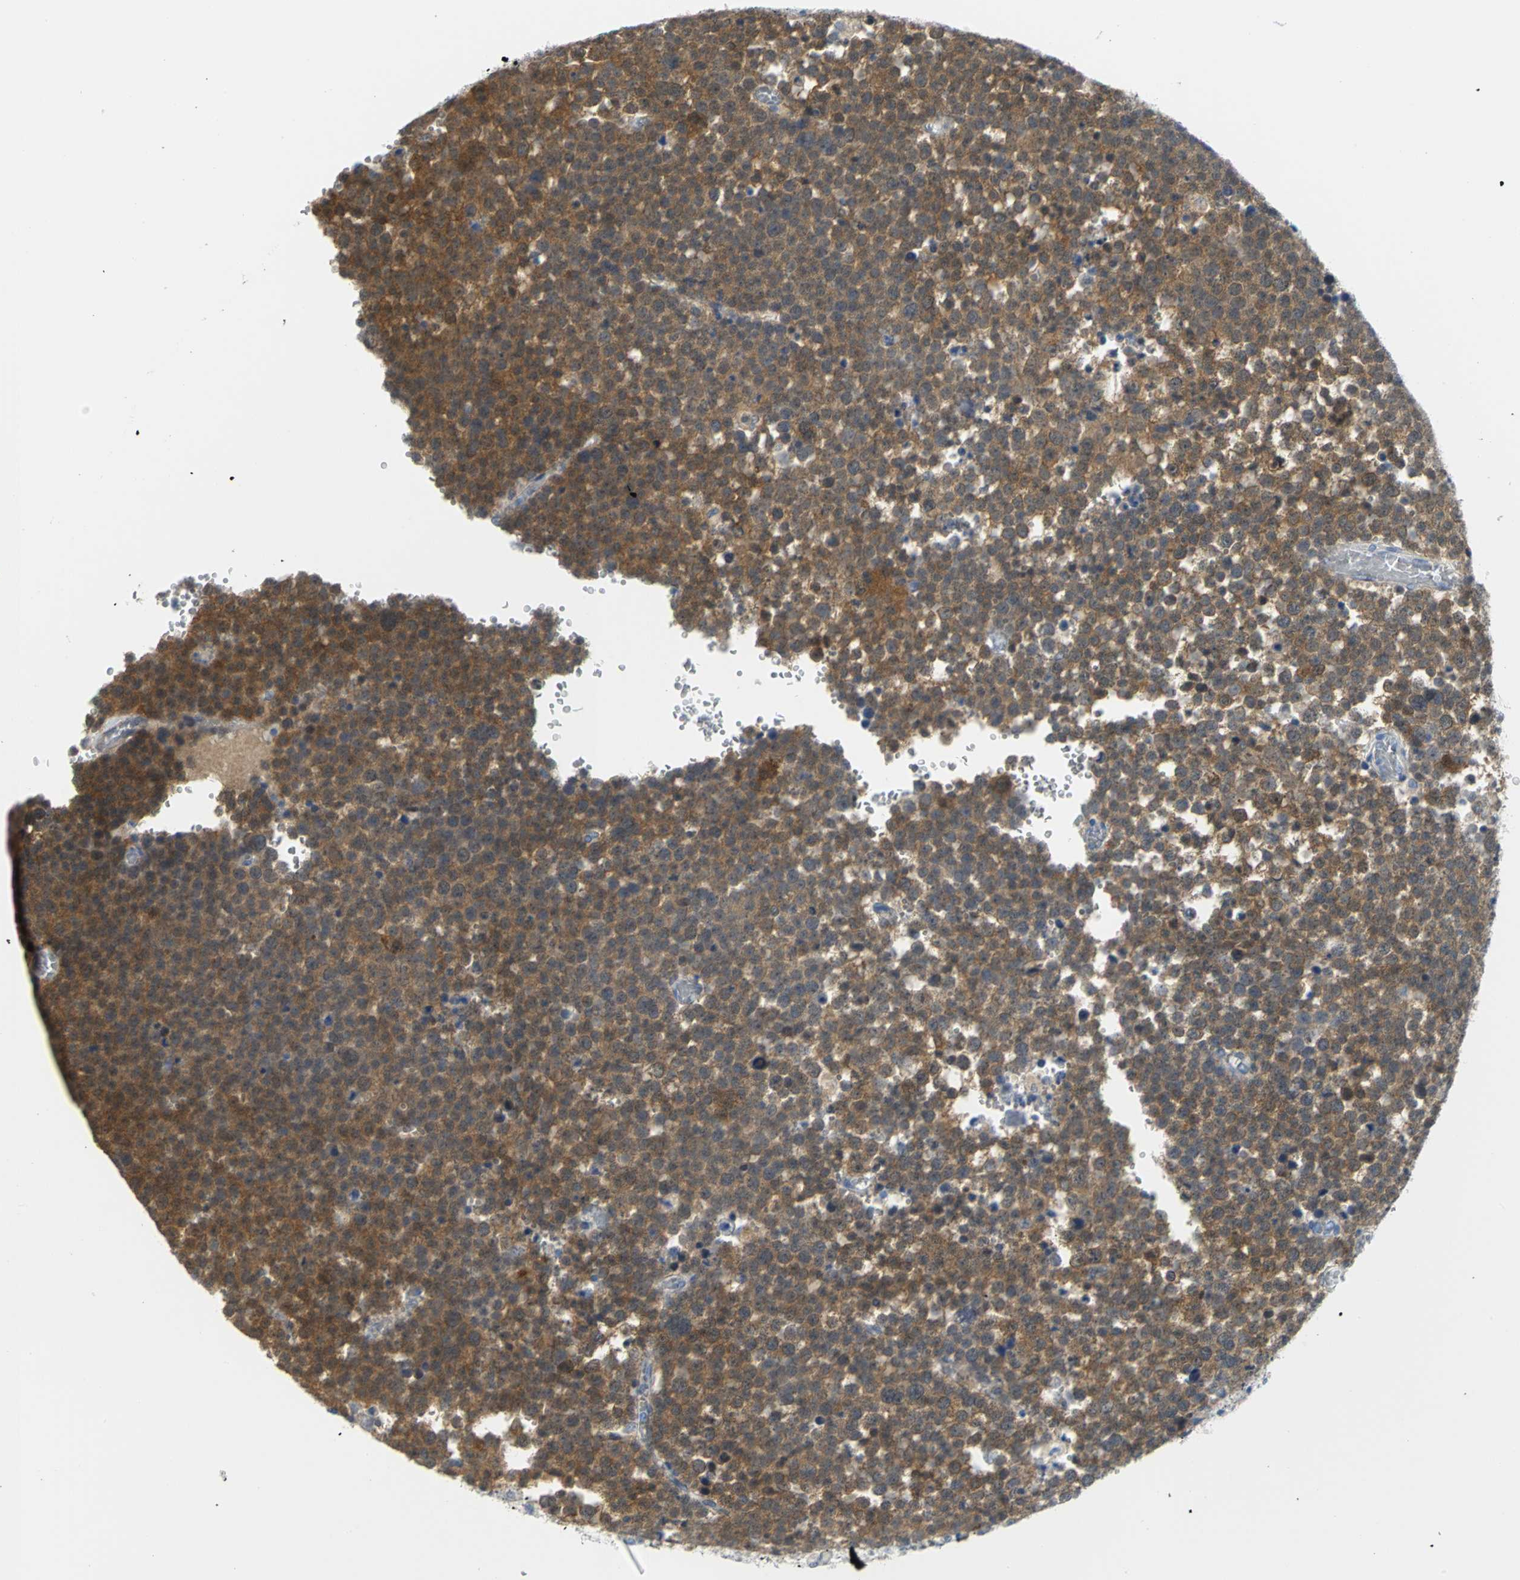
{"staining": {"intensity": "moderate", "quantity": ">75%", "location": "cytoplasmic/membranous"}, "tissue": "testis cancer", "cell_type": "Tumor cells", "image_type": "cancer", "snomed": [{"axis": "morphology", "description": "Seminoma, NOS"}, {"axis": "topography", "description": "Testis"}], "caption": "Immunohistochemical staining of human testis seminoma displays medium levels of moderate cytoplasmic/membranous staining in approximately >75% of tumor cells.", "gene": "PGM3", "patient": {"sex": "male", "age": 71}}